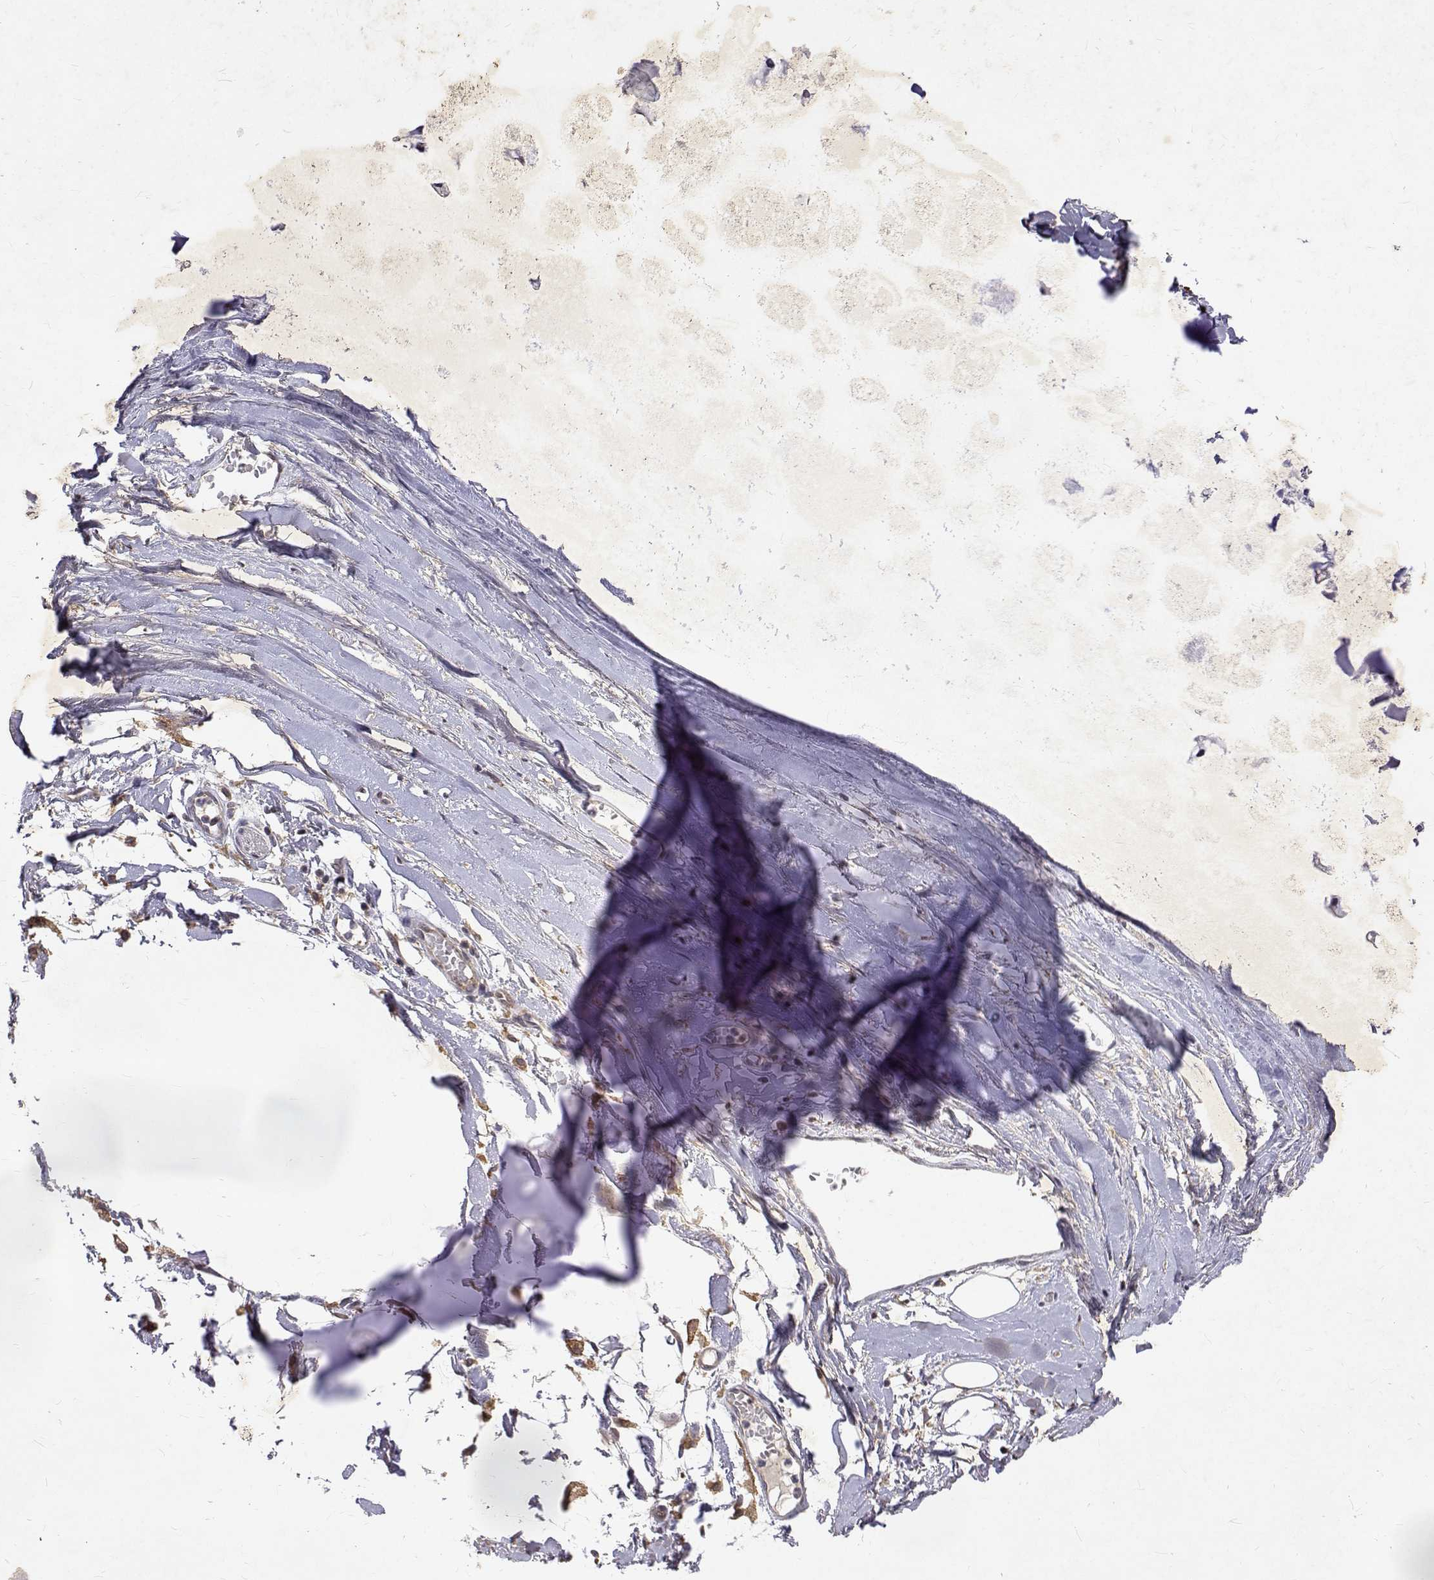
{"staining": {"intensity": "moderate", "quantity": "25%-75%", "location": "cytoplasmic/membranous"}, "tissue": "adipose tissue", "cell_type": "Adipocytes", "image_type": "normal", "snomed": [{"axis": "morphology", "description": "Normal tissue, NOS"}, {"axis": "topography", "description": "Cartilage tissue"}, {"axis": "topography", "description": "Nasopharynx"}, {"axis": "topography", "description": "Thyroid gland"}], "caption": "Protein expression by immunohistochemistry exhibits moderate cytoplasmic/membranous expression in about 25%-75% of adipocytes in benign adipose tissue.", "gene": "ALKBH8", "patient": {"sex": "male", "age": 63}}